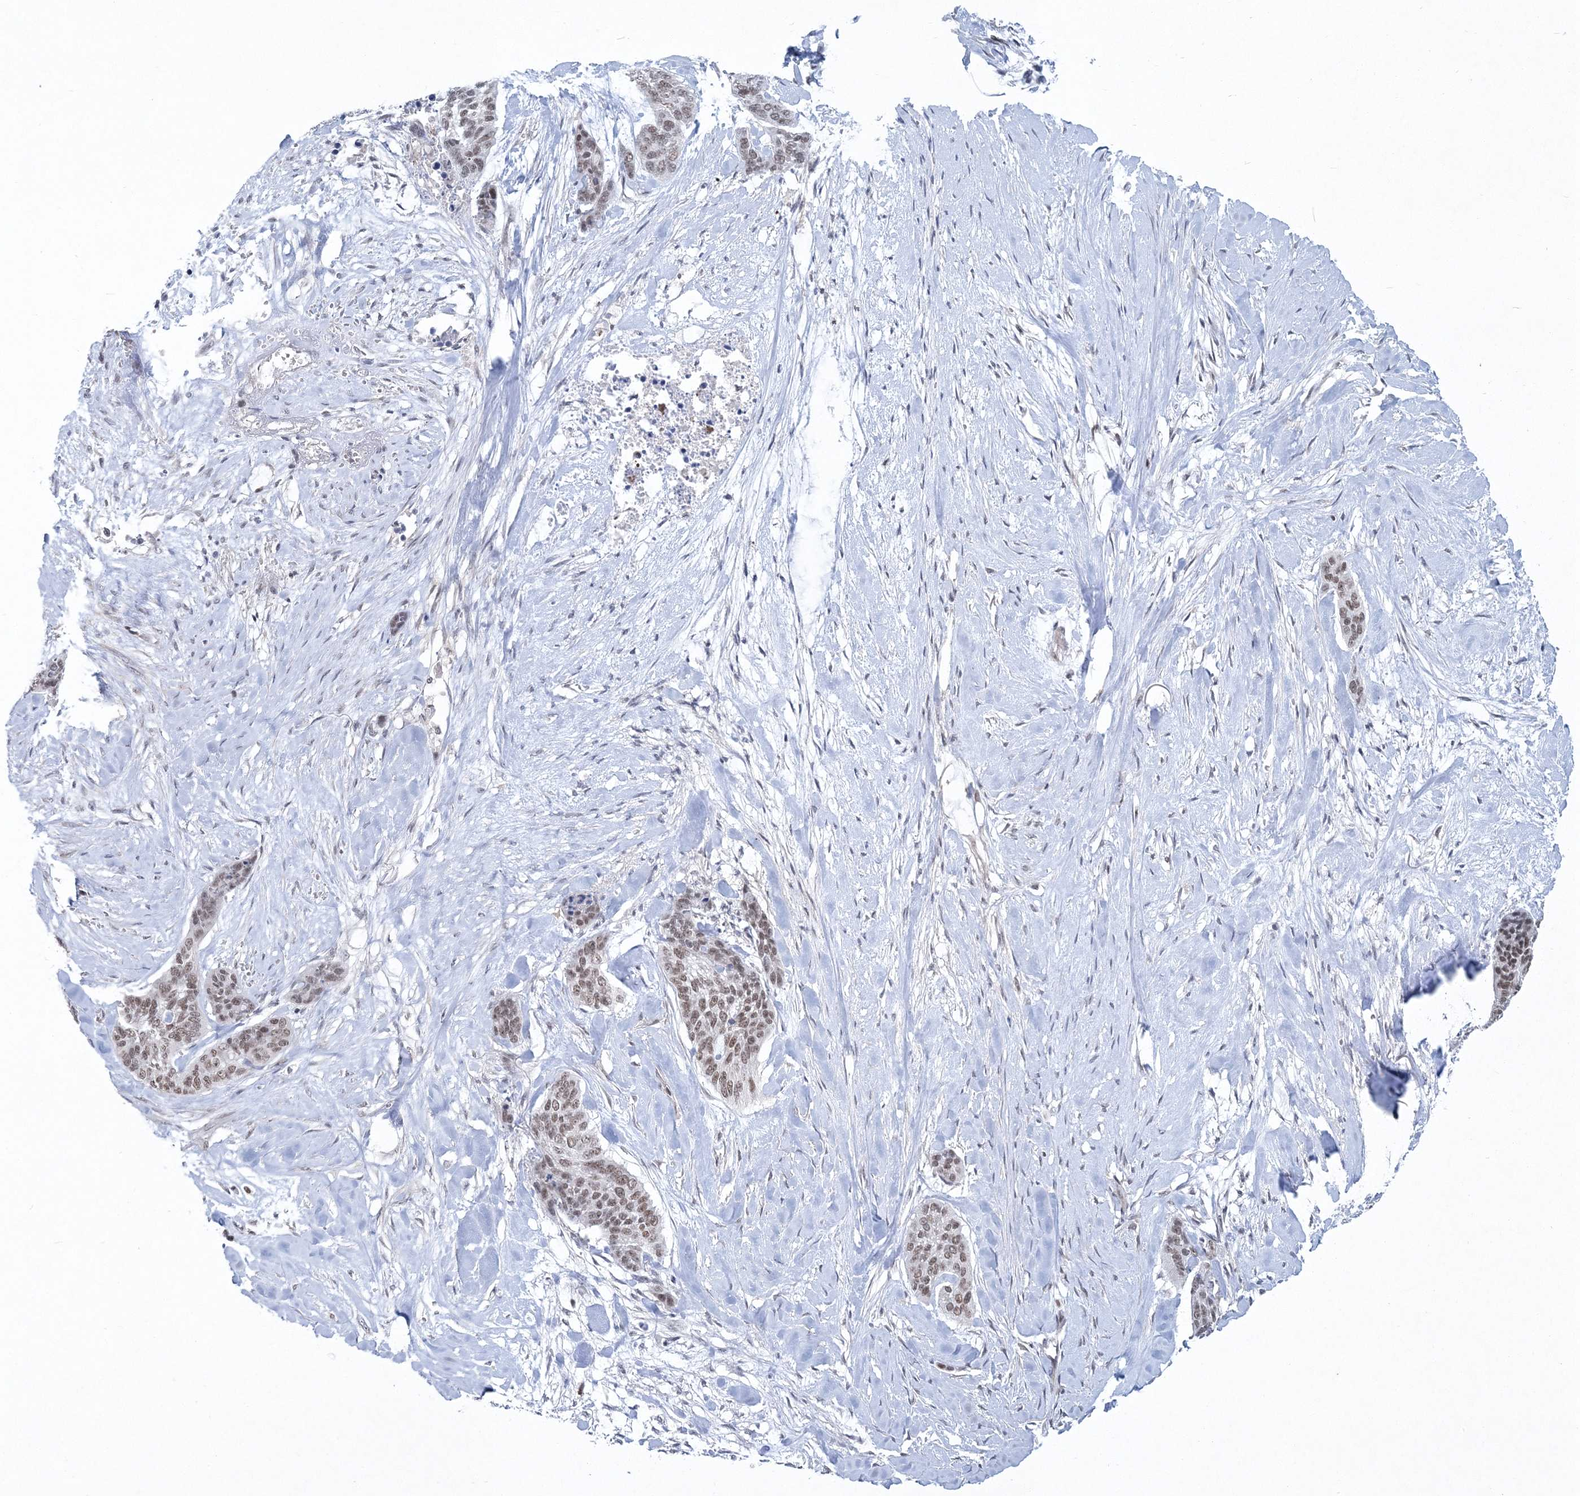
{"staining": {"intensity": "weak", "quantity": ">75%", "location": "nuclear"}, "tissue": "skin cancer", "cell_type": "Tumor cells", "image_type": "cancer", "snomed": [{"axis": "morphology", "description": "Basal cell carcinoma"}, {"axis": "topography", "description": "Skin"}], "caption": "Immunohistochemistry (IHC) of basal cell carcinoma (skin) demonstrates low levels of weak nuclear positivity in approximately >75% of tumor cells. (Stains: DAB (3,3'-diaminobenzidine) in brown, nuclei in blue, Microscopy: brightfield microscopy at high magnification).", "gene": "PDS5A", "patient": {"sex": "female", "age": 64}}